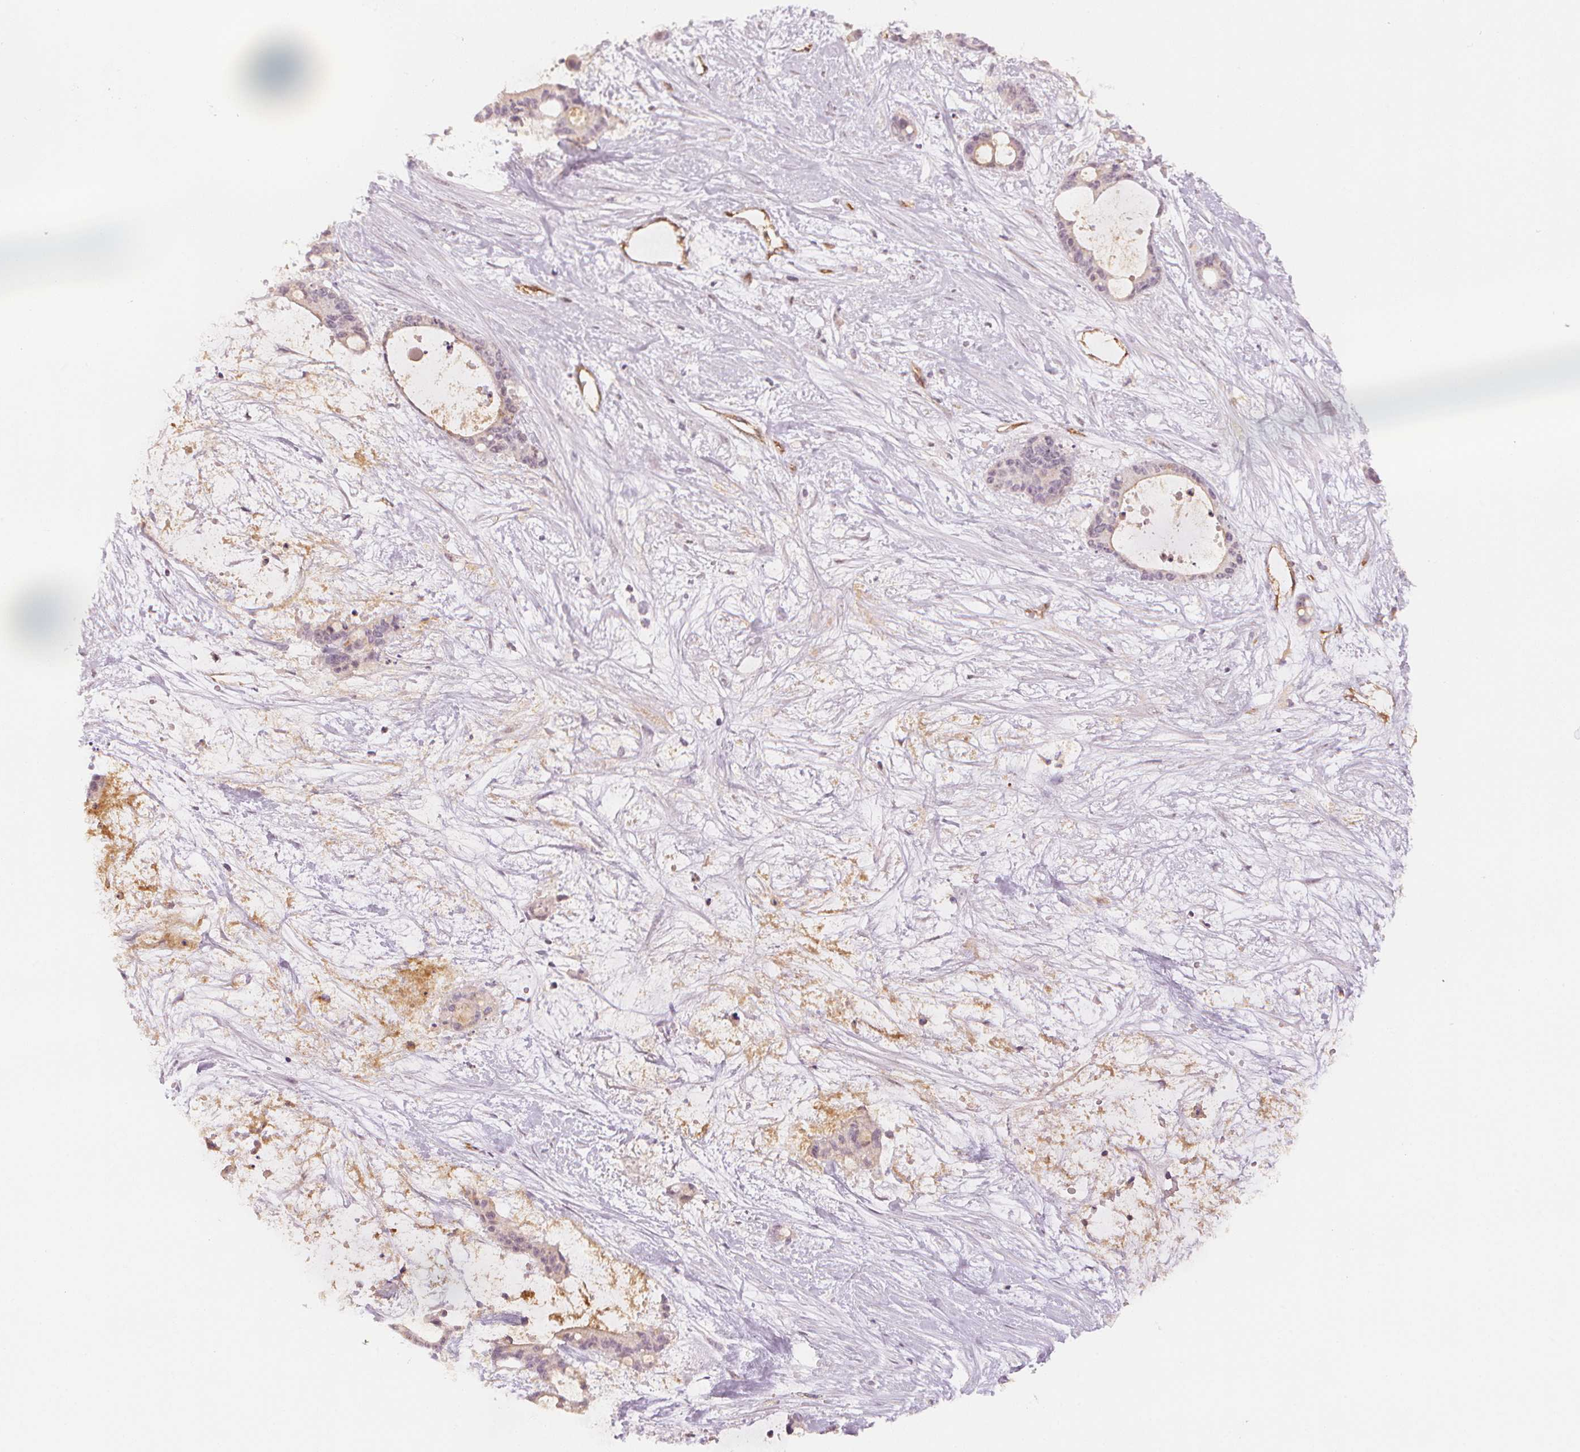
{"staining": {"intensity": "negative", "quantity": "none", "location": "none"}, "tissue": "liver cancer", "cell_type": "Tumor cells", "image_type": "cancer", "snomed": [{"axis": "morphology", "description": "Normal tissue, NOS"}, {"axis": "morphology", "description": "Cholangiocarcinoma"}, {"axis": "topography", "description": "Liver"}, {"axis": "topography", "description": "Peripheral nerve tissue"}], "caption": "High magnification brightfield microscopy of liver cholangiocarcinoma stained with DAB (brown) and counterstained with hematoxylin (blue): tumor cells show no significant staining. (Brightfield microscopy of DAB (3,3'-diaminobenzidine) immunohistochemistry at high magnification).", "gene": "CIB1", "patient": {"sex": "female", "age": 73}}